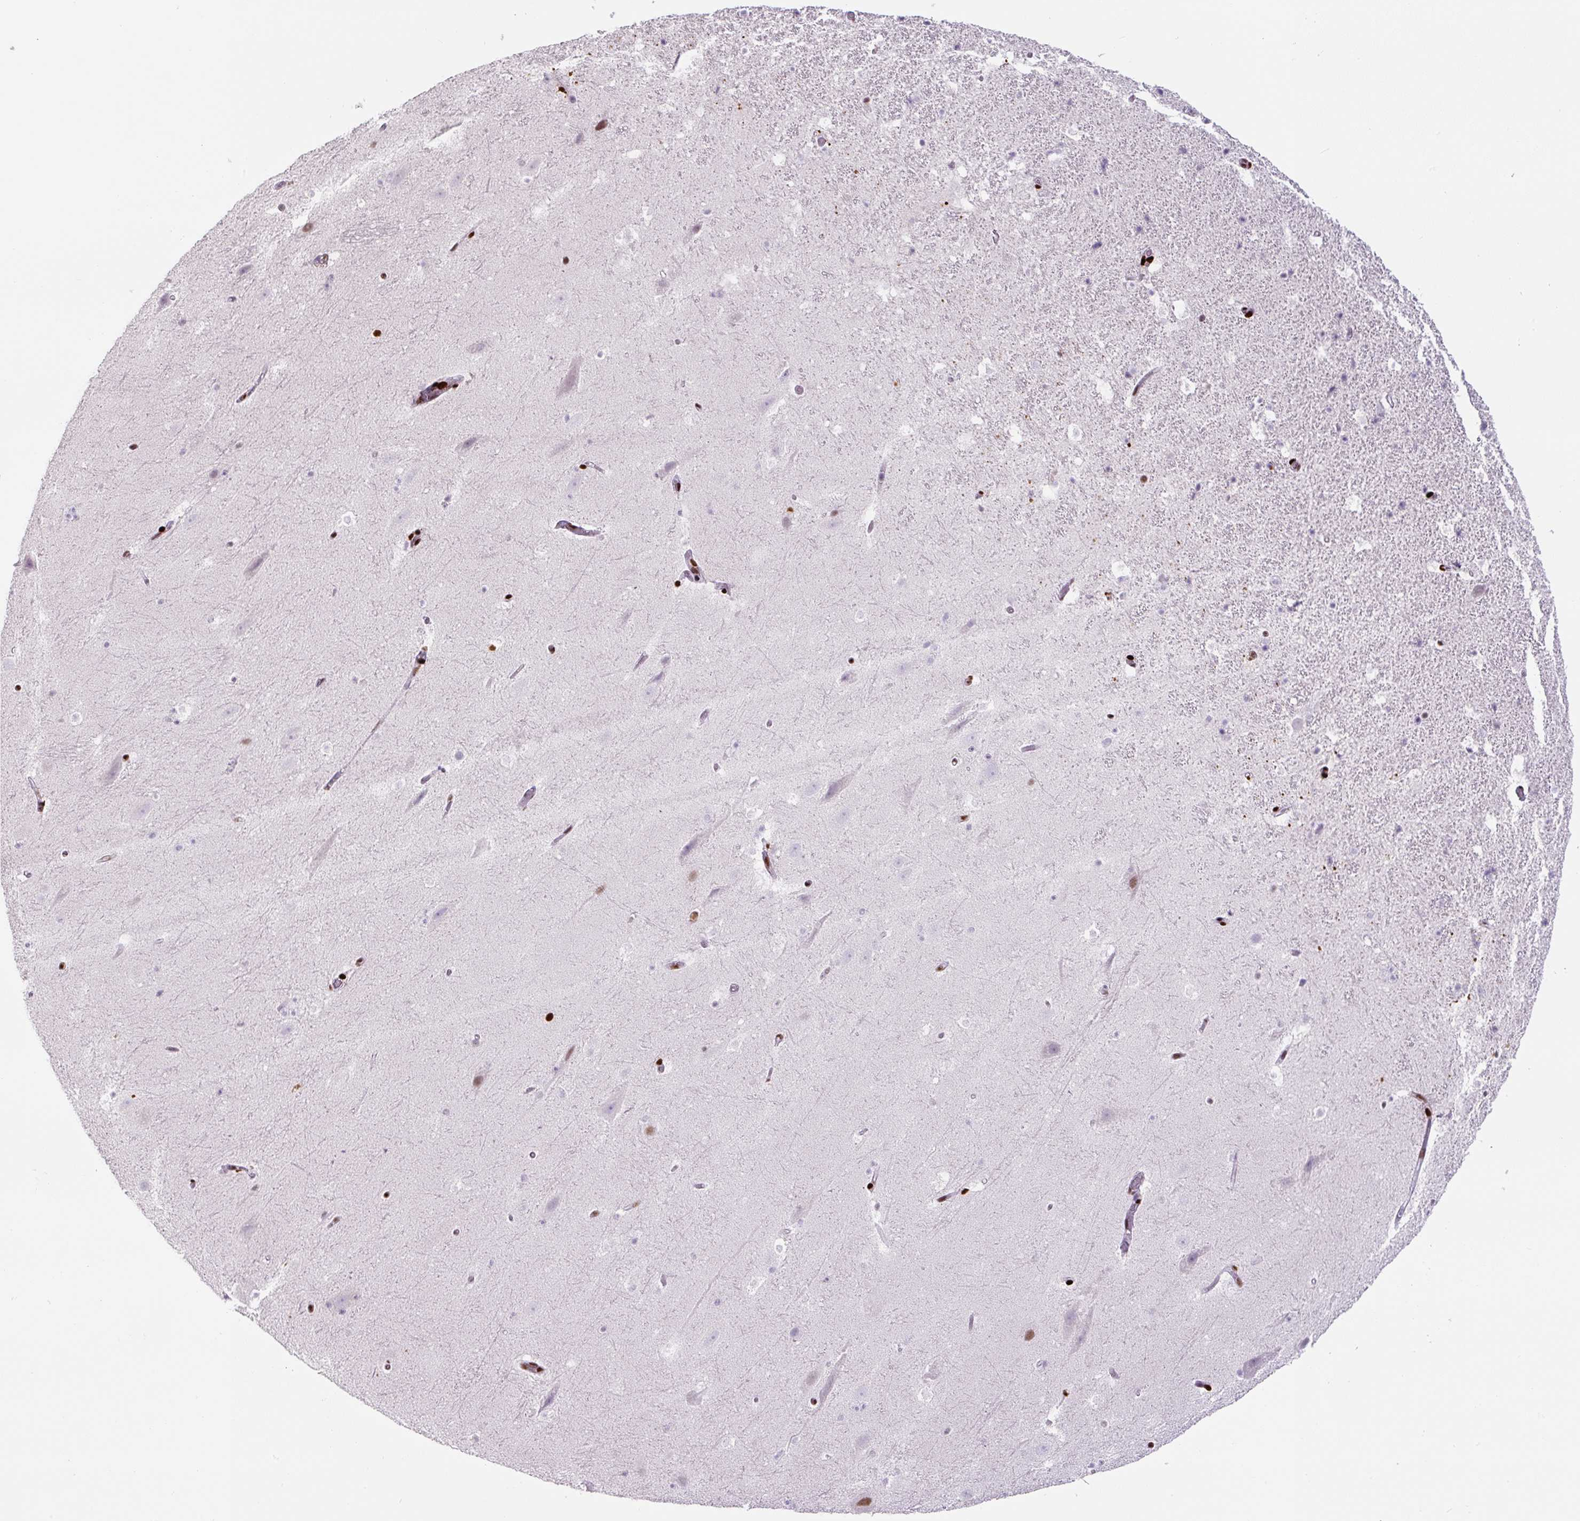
{"staining": {"intensity": "strong", "quantity": "<25%", "location": "nuclear"}, "tissue": "hippocampus", "cell_type": "Glial cells", "image_type": "normal", "snomed": [{"axis": "morphology", "description": "Normal tissue, NOS"}, {"axis": "topography", "description": "Hippocampus"}], "caption": "Hippocampus stained with IHC displays strong nuclear expression in approximately <25% of glial cells. (brown staining indicates protein expression, while blue staining denotes nuclei).", "gene": "ZEB1", "patient": {"sex": "male", "age": 37}}